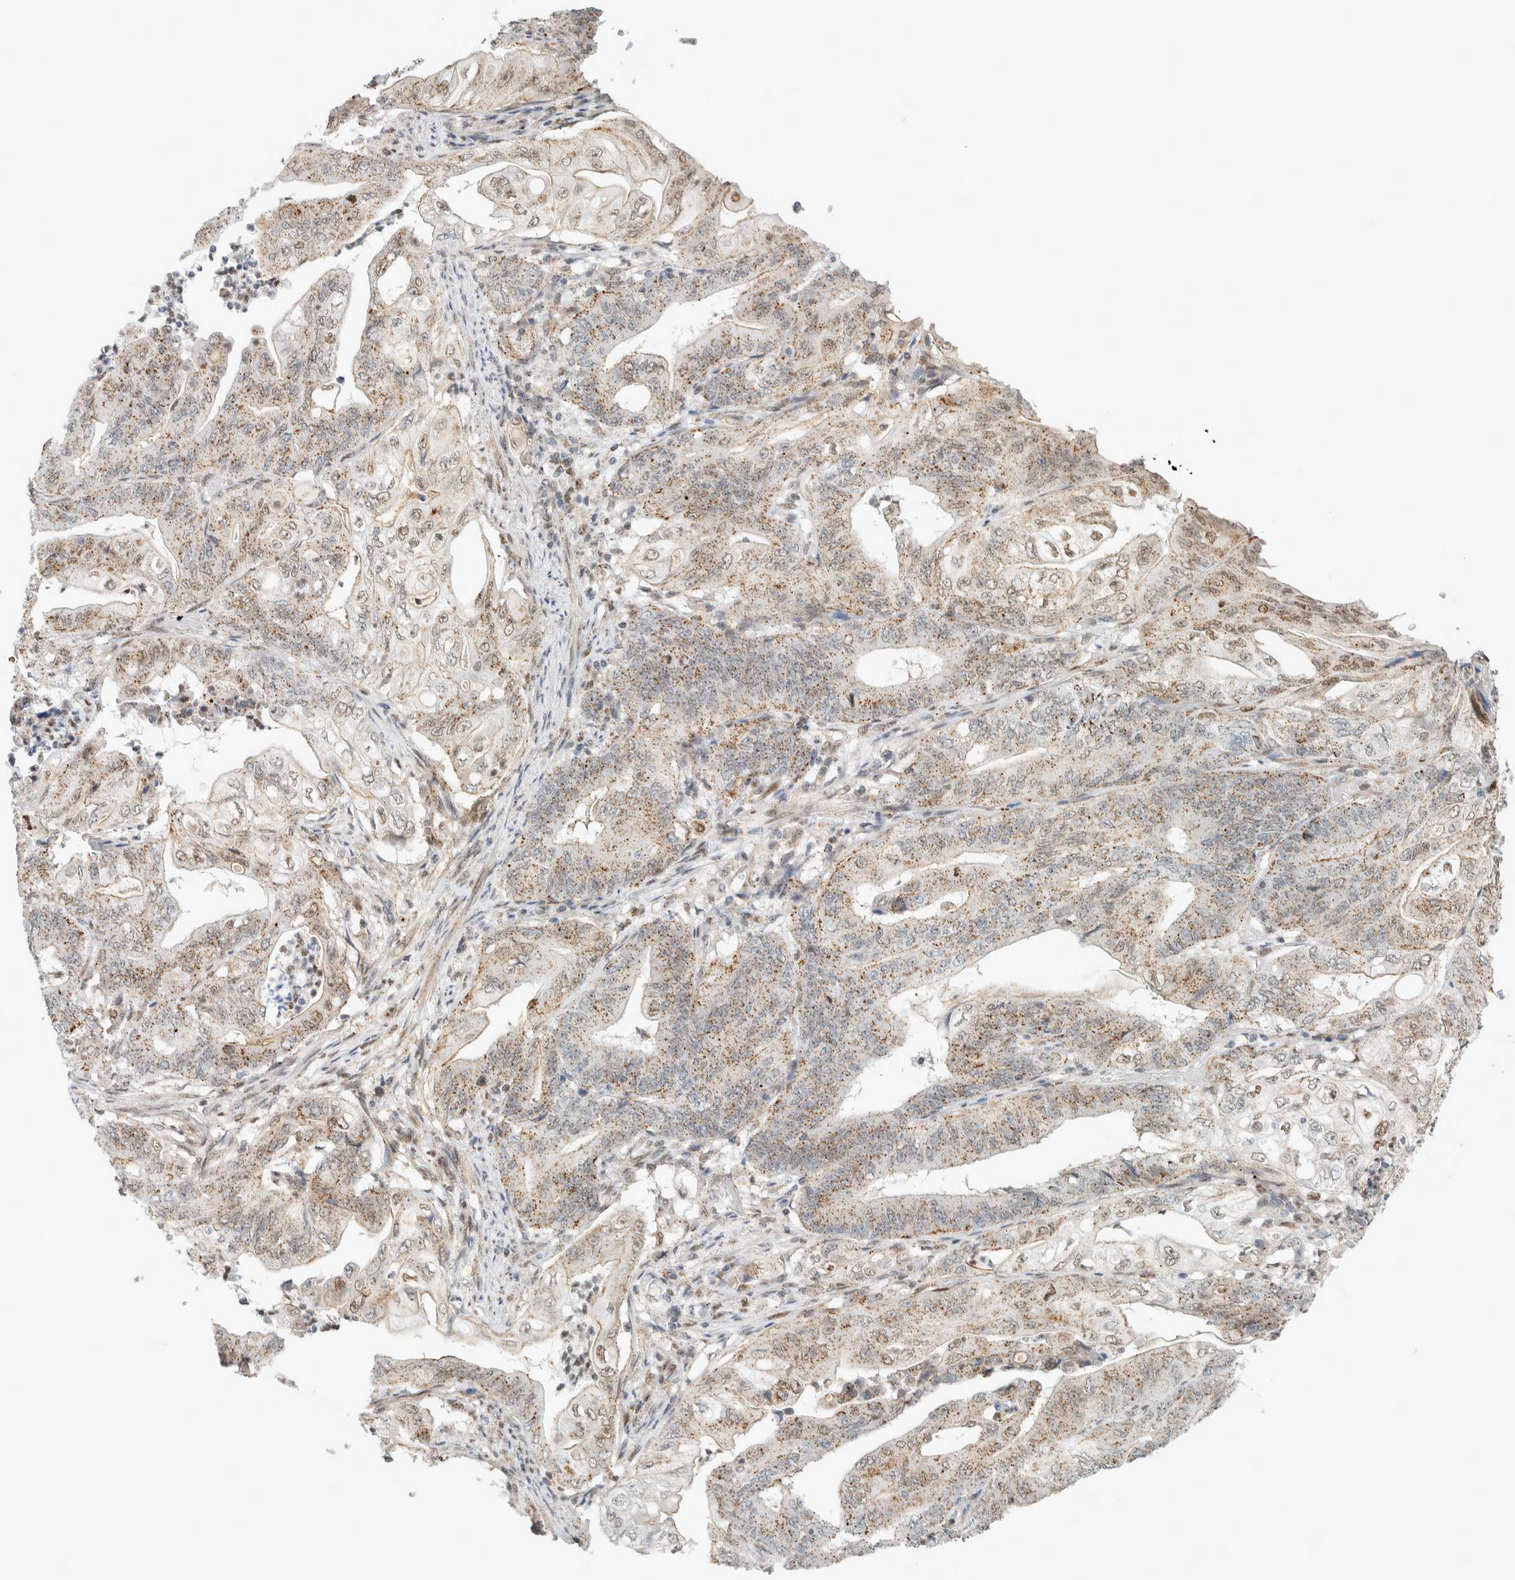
{"staining": {"intensity": "weak", "quantity": ">75%", "location": "cytoplasmic/membranous"}, "tissue": "stomach cancer", "cell_type": "Tumor cells", "image_type": "cancer", "snomed": [{"axis": "morphology", "description": "Adenocarcinoma, NOS"}, {"axis": "topography", "description": "Stomach"}], "caption": "Adenocarcinoma (stomach) was stained to show a protein in brown. There is low levels of weak cytoplasmic/membranous staining in about >75% of tumor cells.", "gene": "TFE3", "patient": {"sex": "female", "age": 73}}